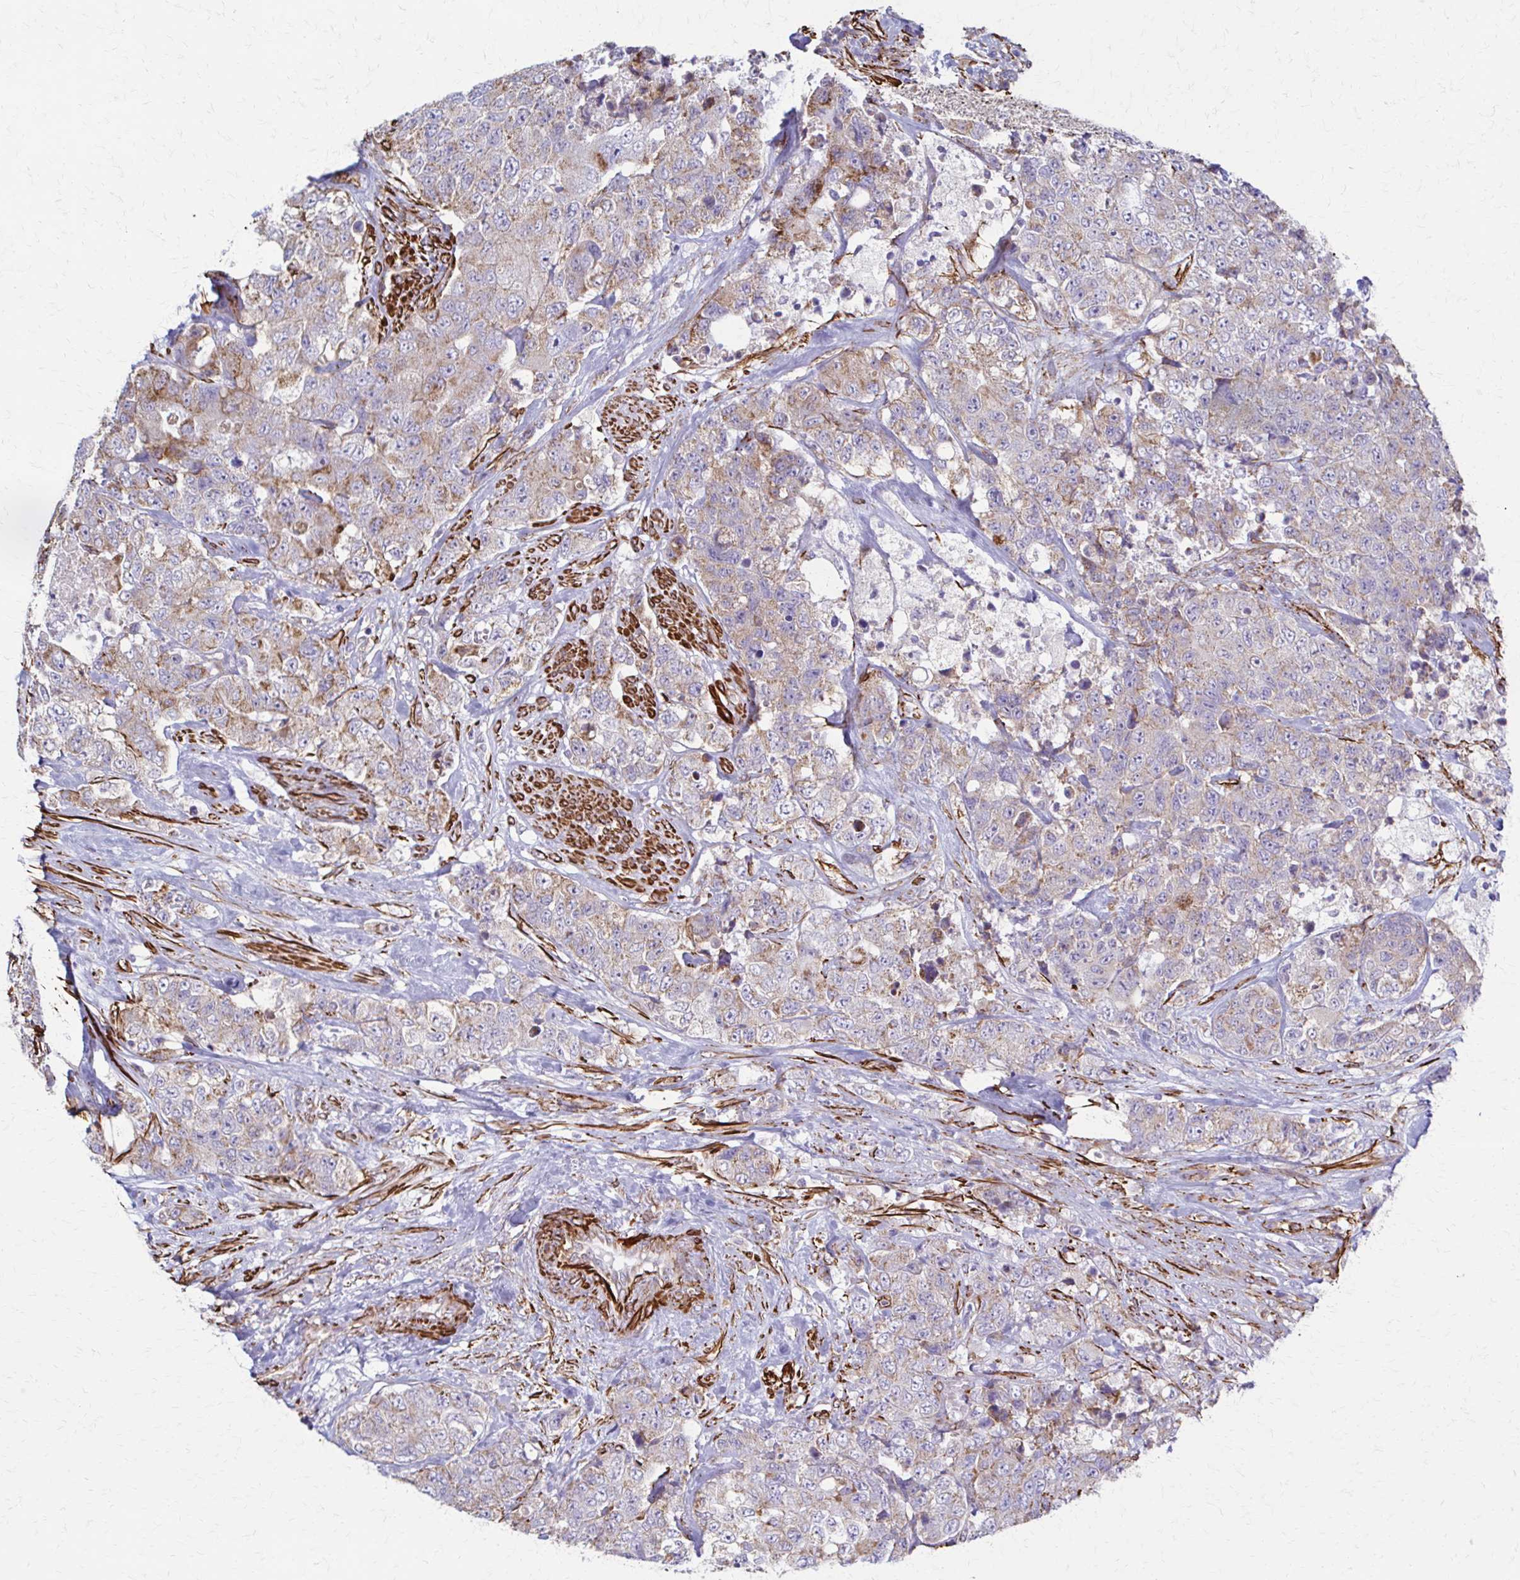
{"staining": {"intensity": "weak", "quantity": "25%-75%", "location": "cytoplasmic/membranous"}, "tissue": "urothelial cancer", "cell_type": "Tumor cells", "image_type": "cancer", "snomed": [{"axis": "morphology", "description": "Urothelial carcinoma, High grade"}, {"axis": "topography", "description": "Urinary bladder"}], "caption": "Brown immunohistochemical staining in urothelial cancer displays weak cytoplasmic/membranous expression in about 25%-75% of tumor cells.", "gene": "TIMMDC1", "patient": {"sex": "female", "age": 78}}